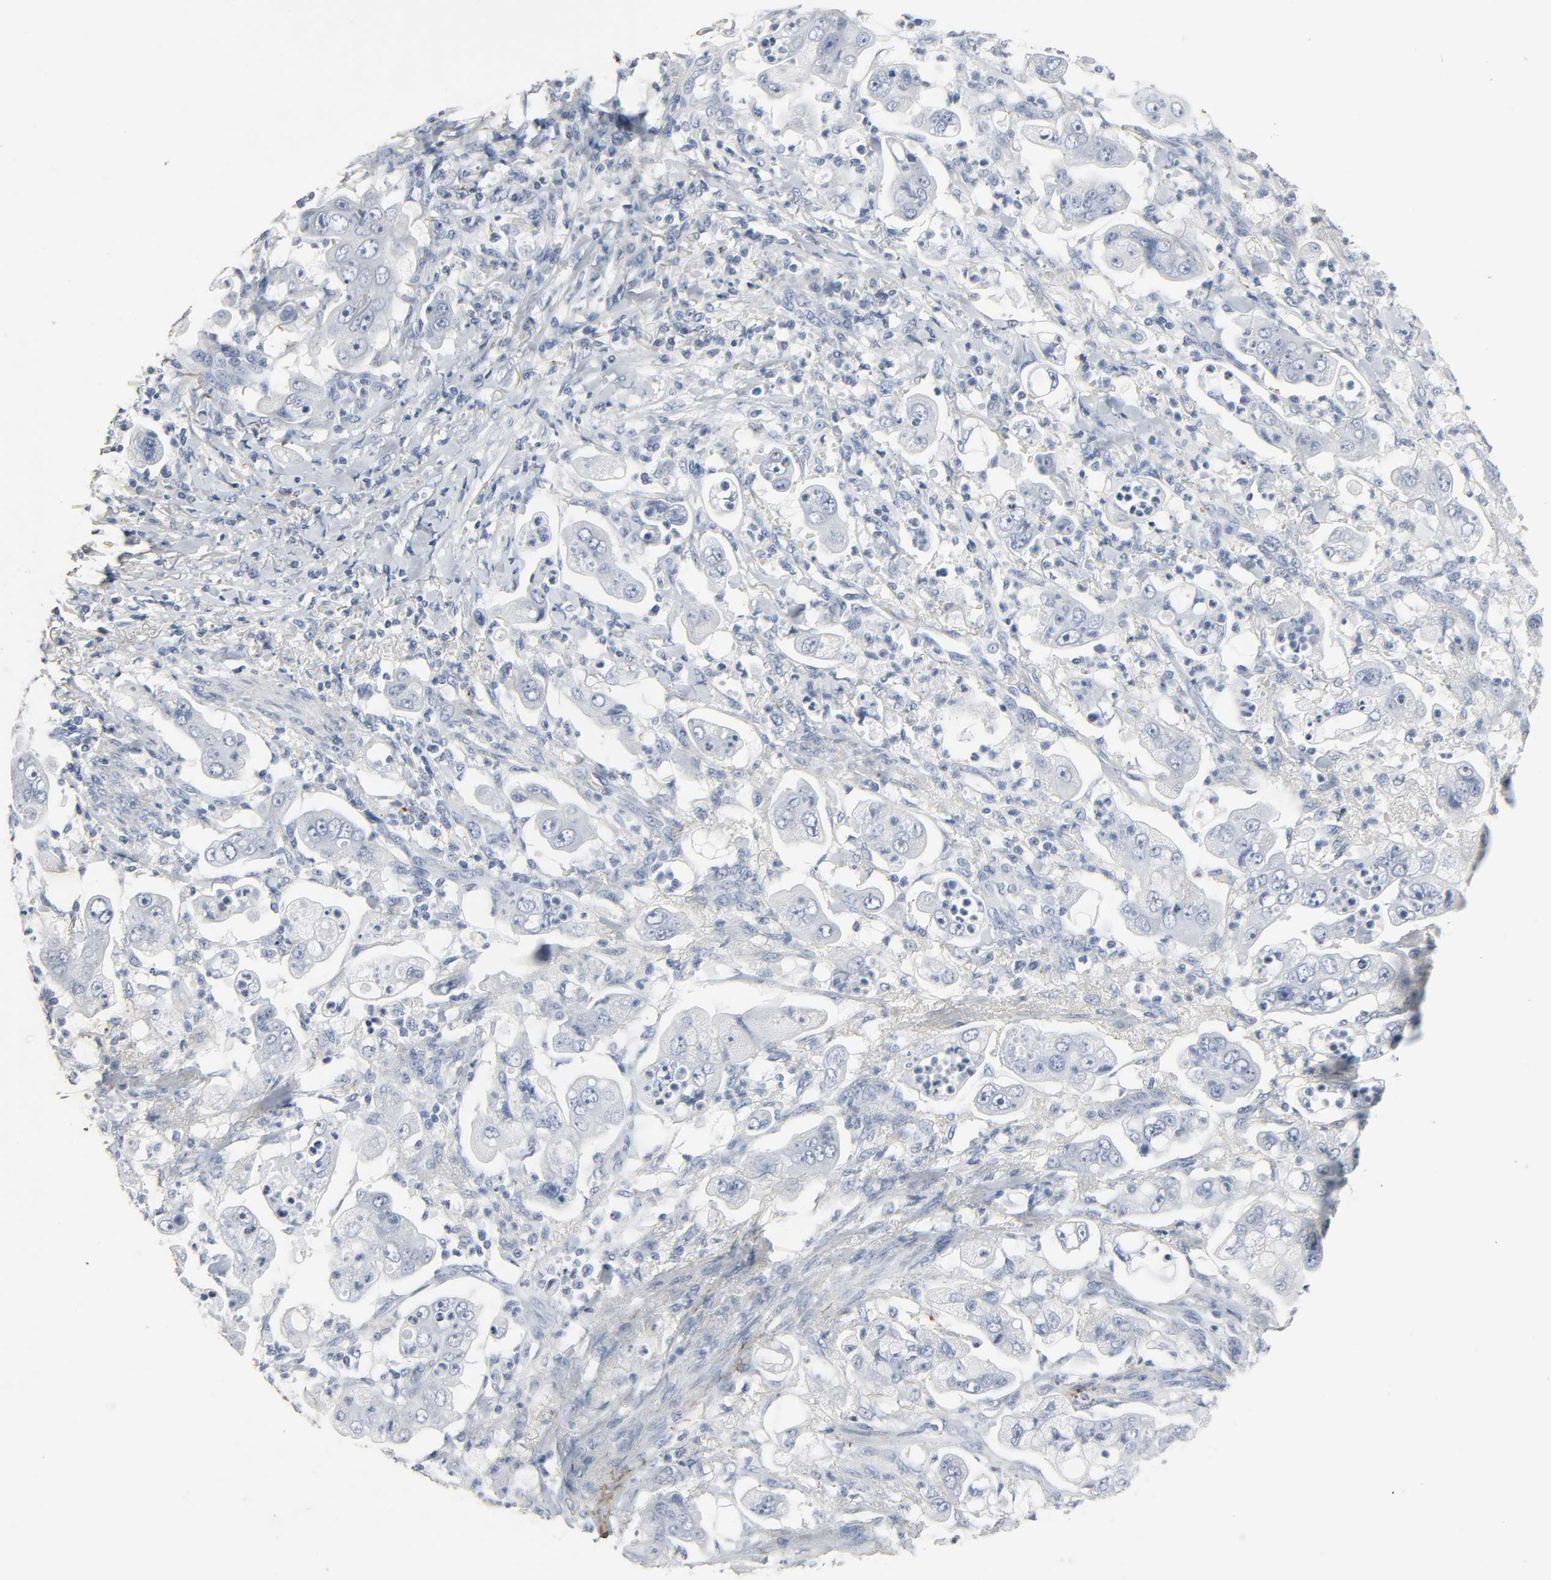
{"staining": {"intensity": "negative", "quantity": "none", "location": "none"}, "tissue": "stomach cancer", "cell_type": "Tumor cells", "image_type": "cancer", "snomed": [{"axis": "morphology", "description": "Adenocarcinoma, NOS"}, {"axis": "topography", "description": "Stomach"}], "caption": "This is an IHC histopathology image of adenocarcinoma (stomach). There is no expression in tumor cells.", "gene": "FBLN5", "patient": {"sex": "male", "age": 62}}